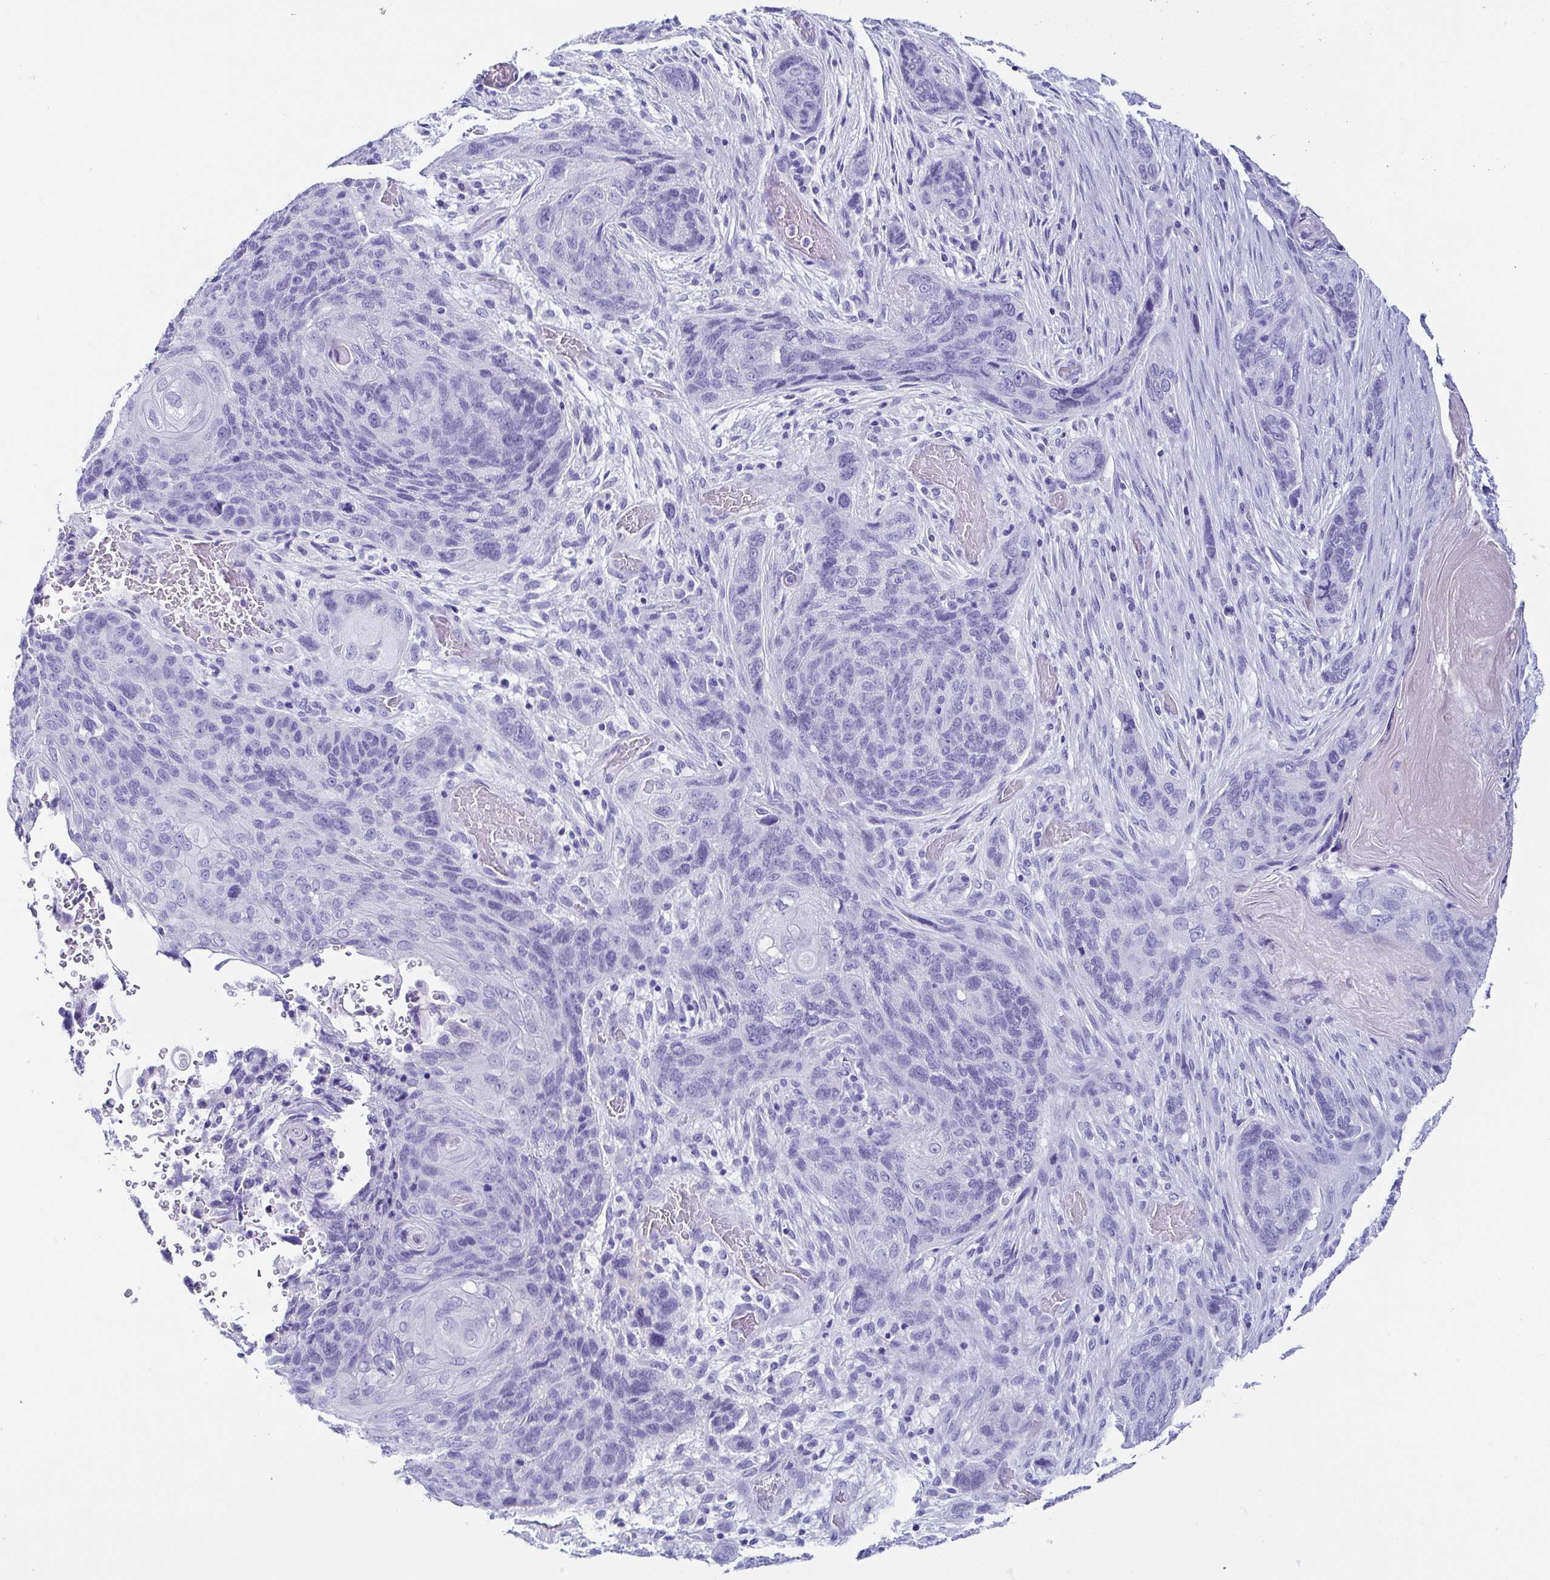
{"staining": {"intensity": "negative", "quantity": "none", "location": "none"}, "tissue": "lung cancer", "cell_type": "Tumor cells", "image_type": "cancer", "snomed": [{"axis": "morphology", "description": "Squamous cell carcinoma, NOS"}, {"axis": "morphology", "description": "Squamous cell carcinoma, metastatic, NOS"}, {"axis": "topography", "description": "Lymph node"}, {"axis": "topography", "description": "Lung"}], "caption": "Immunohistochemistry (IHC) of metastatic squamous cell carcinoma (lung) demonstrates no staining in tumor cells.", "gene": "CD164L2", "patient": {"sex": "male", "age": 41}}